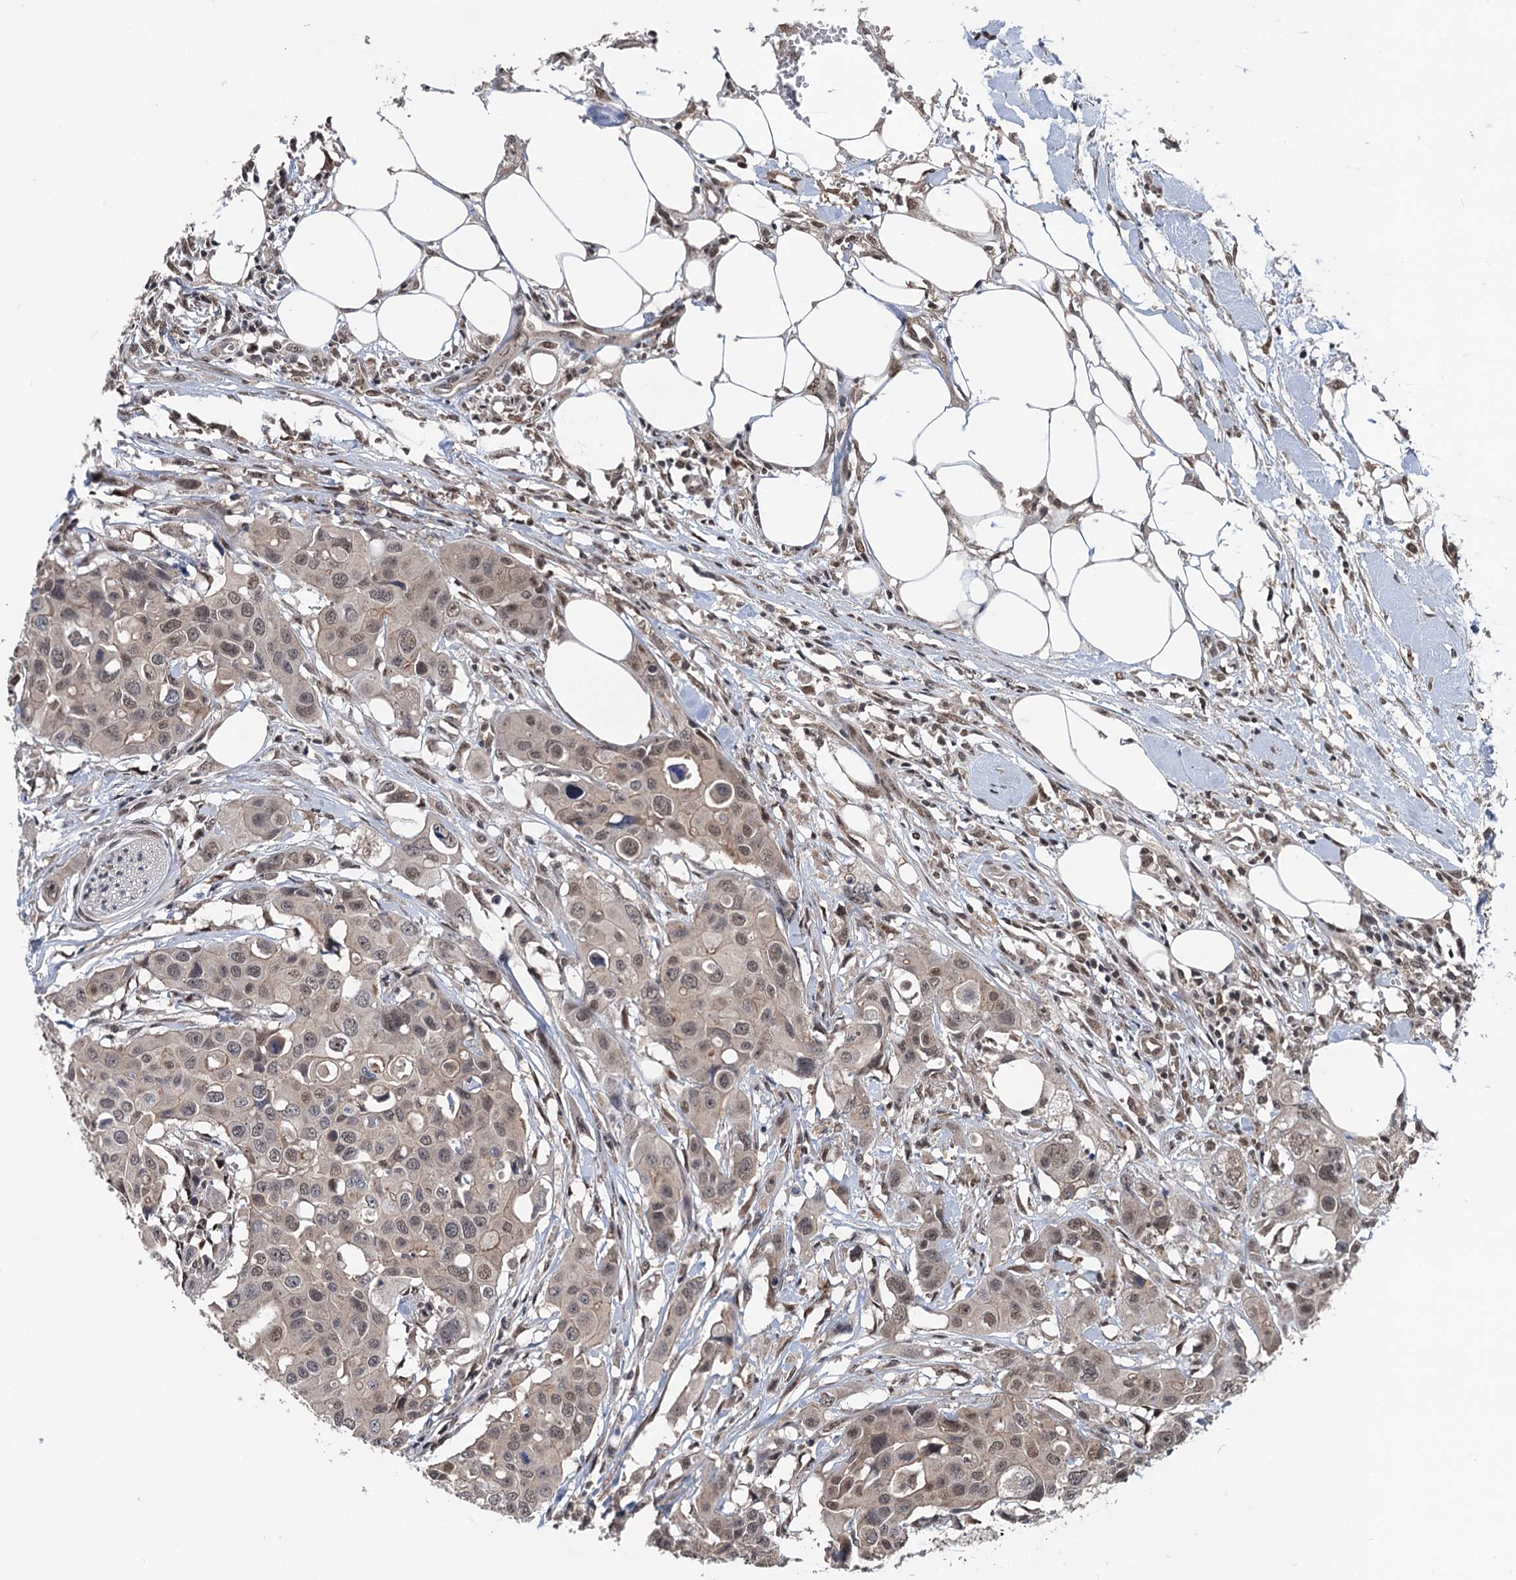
{"staining": {"intensity": "weak", "quantity": "25%-75%", "location": "nuclear"}, "tissue": "colorectal cancer", "cell_type": "Tumor cells", "image_type": "cancer", "snomed": [{"axis": "morphology", "description": "Adenocarcinoma, NOS"}, {"axis": "topography", "description": "Colon"}], "caption": "DAB immunohistochemical staining of colorectal cancer displays weak nuclear protein staining in approximately 25%-75% of tumor cells.", "gene": "RASSF4", "patient": {"sex": "male", "age": 77}}